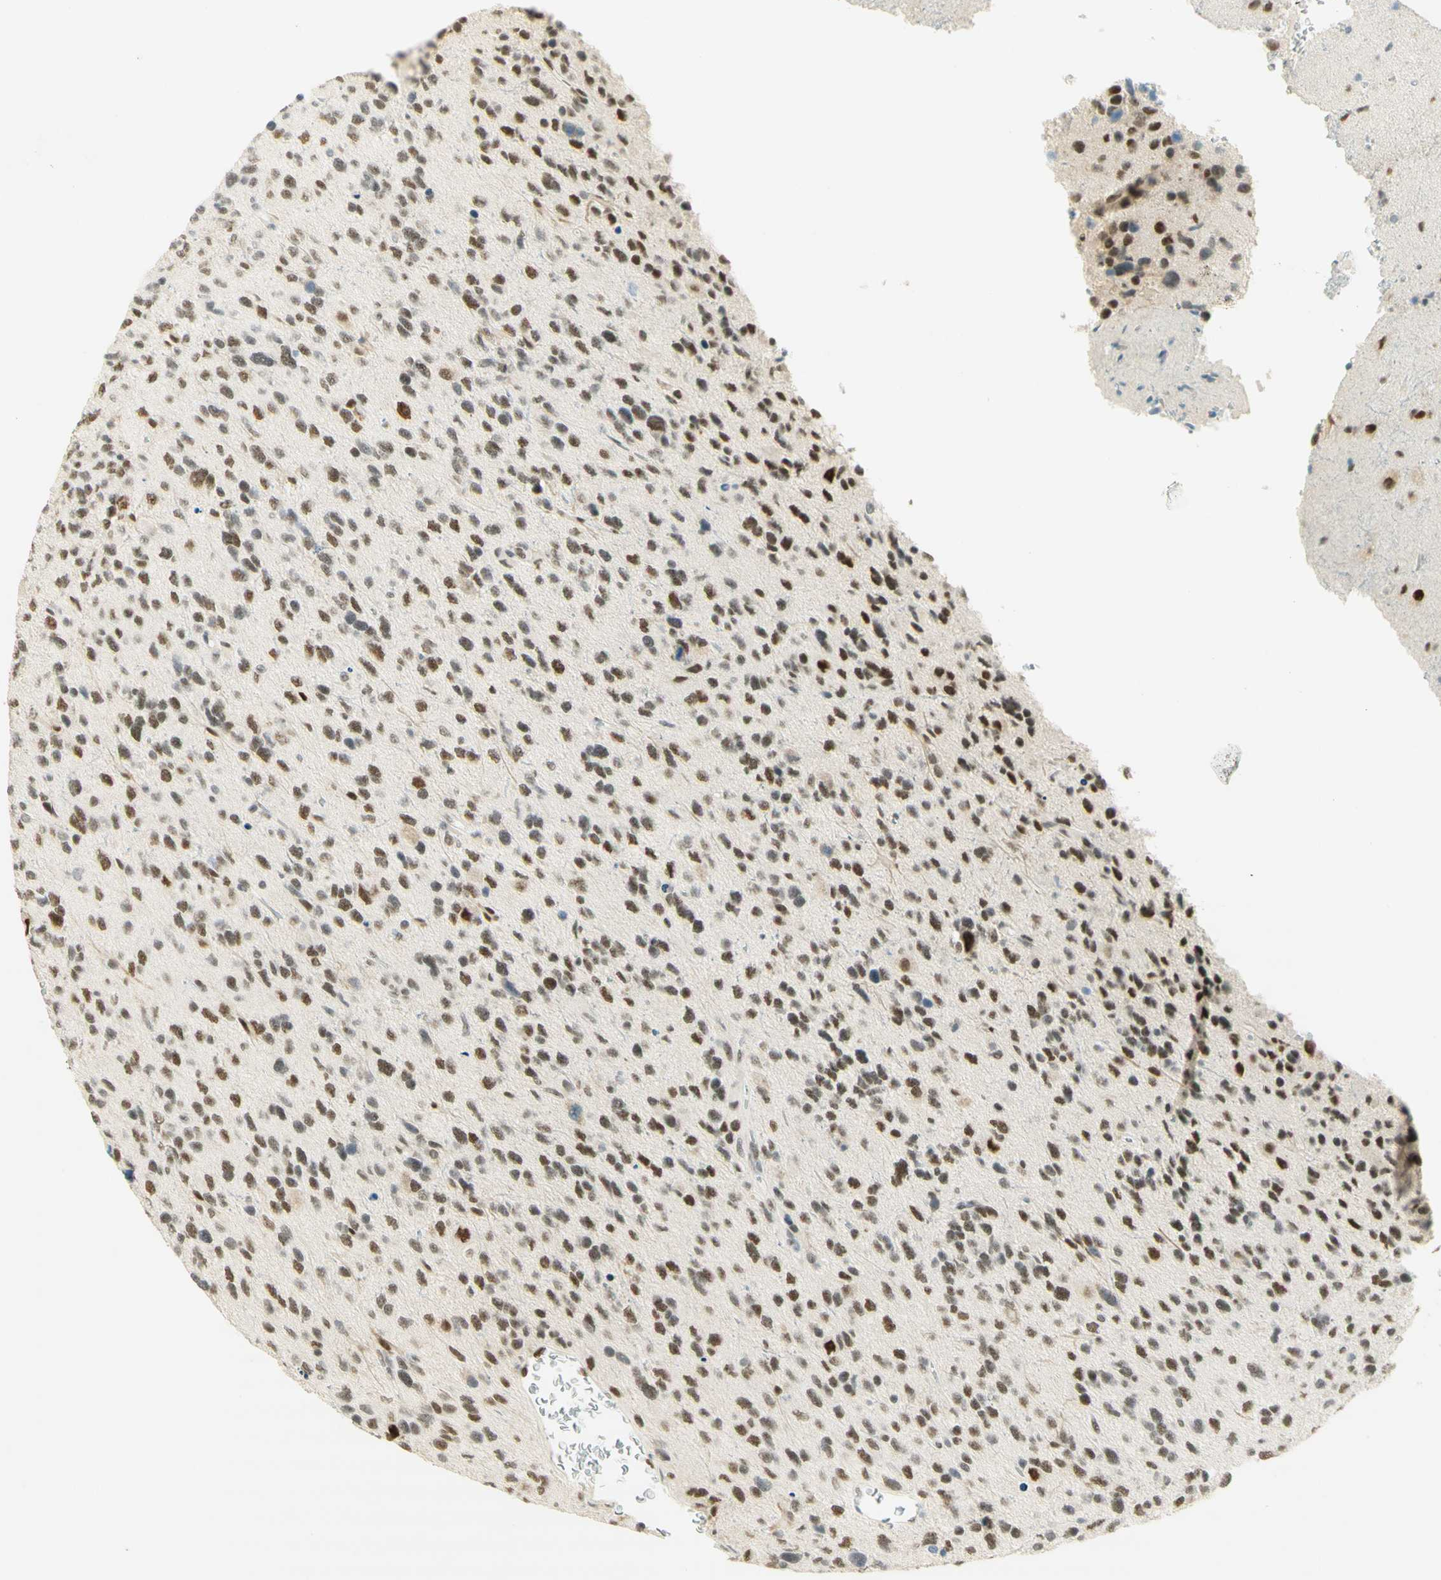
{"staining": {"intensity": "moderate", "quantity": ">75%", "location": "nuclear"}, "tissue": "glioma", "cell_type": "Tumor cells", "image_type": "cancer", "snomed": [{"axis": "morphology", "description": "Glioma, malignant, High grade"}, {"axis": "topography", "description": "Brain"}], "caption": "DAB immunohistochemical staining of human malignant high-grade glioma displays moderate nuclear protein positivity in approximately >75% of tumor cells.", "gene": "PMS2", "patient": {"sex": "female", "age": 58}}